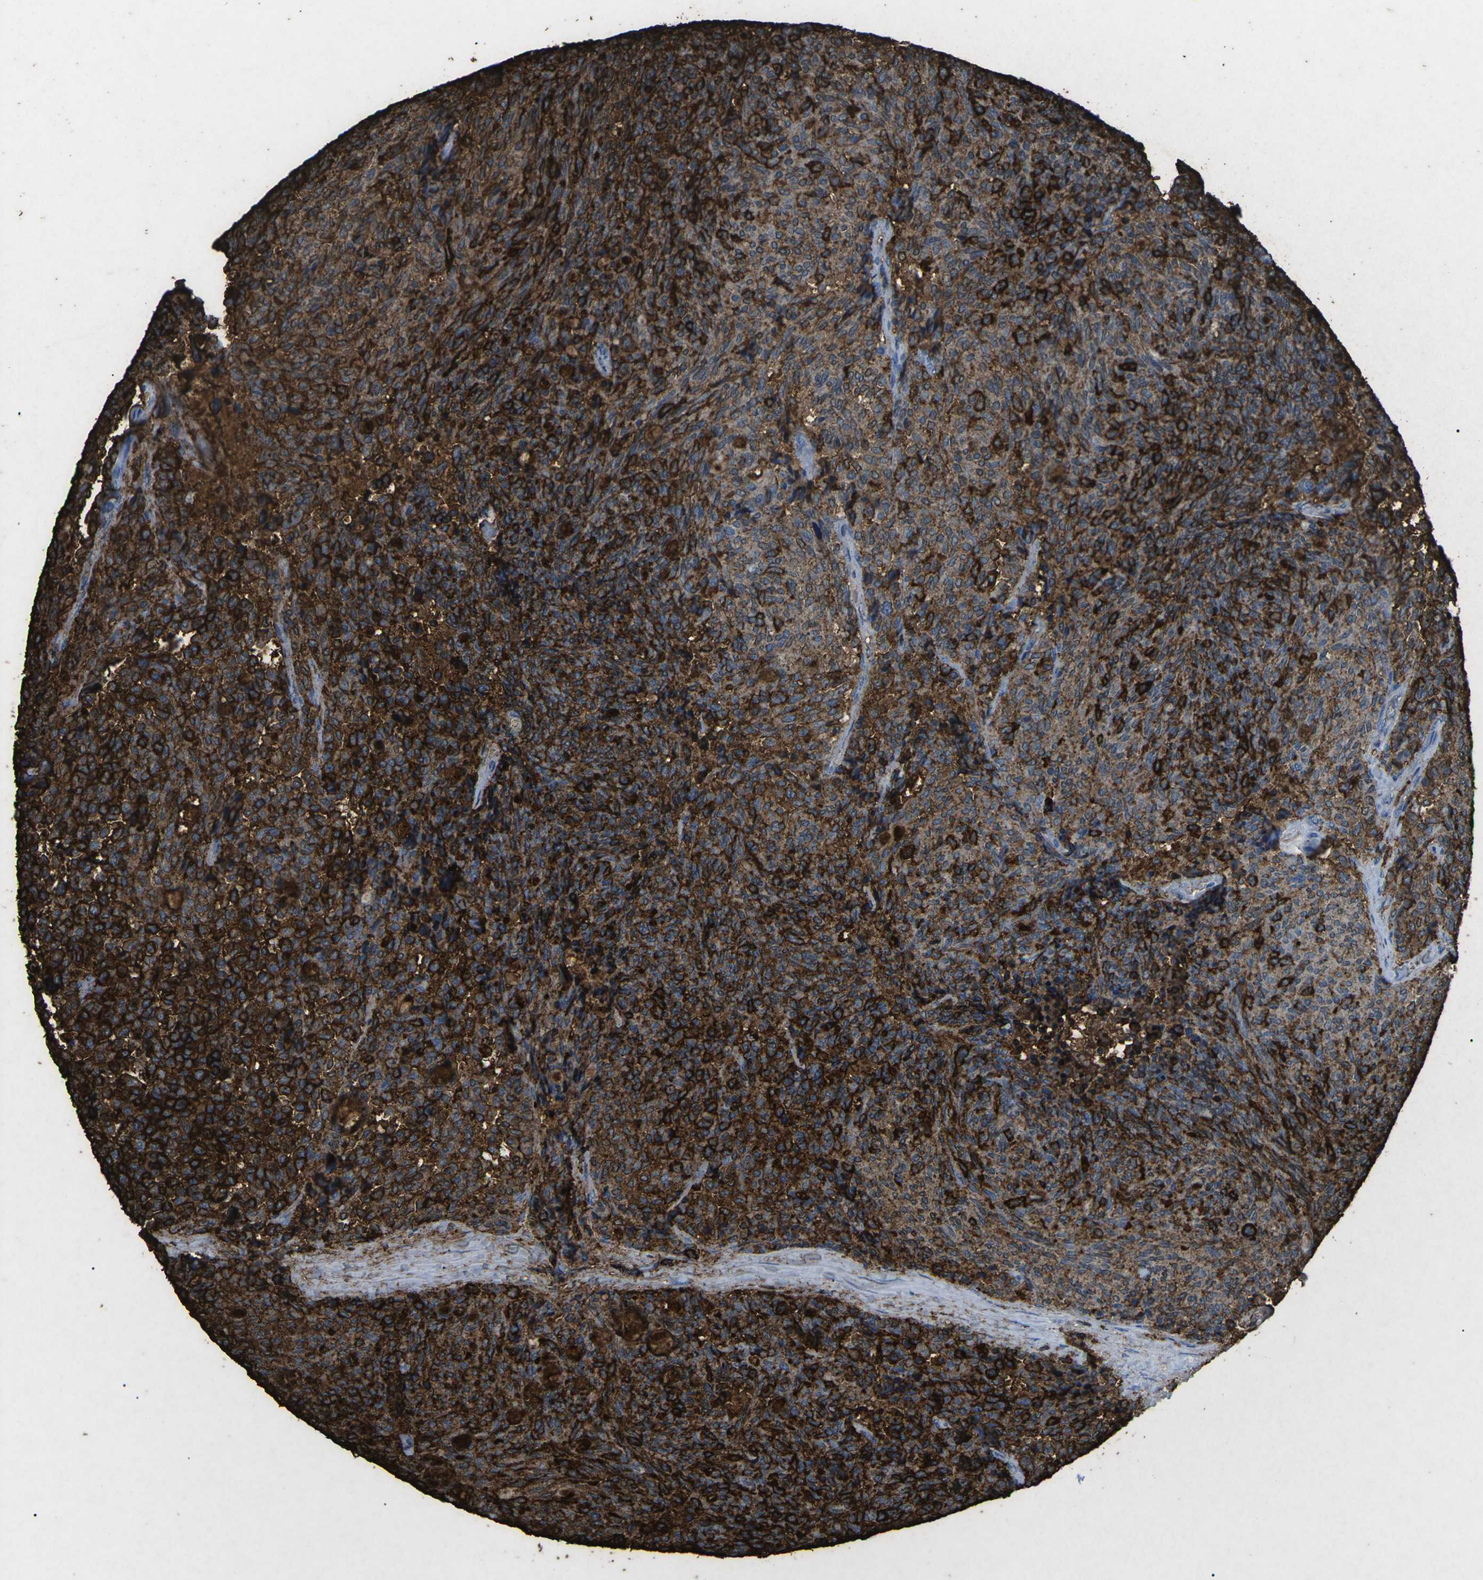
{"staining": {"intensity": "strong", "quantity": ">75%", "location": "cytoplasmic/membranous"}, "tissue": "carcinoid", "cell_type": "Tumor cells", "image_type": "cancer", "snomed": [{"axis": "morphology", "description": "Carcinoid, malignant, NOS"}, {"axis": "topography", "description": "Pancreas"}], "caption": "Human carcinoid stained with a brown dye reveals strong cytoplasmic/membranous positive positivity in about >75% of tumor cells.", "gene": "CTAGE1", "patient": {"sex": "female", "age": 54}}